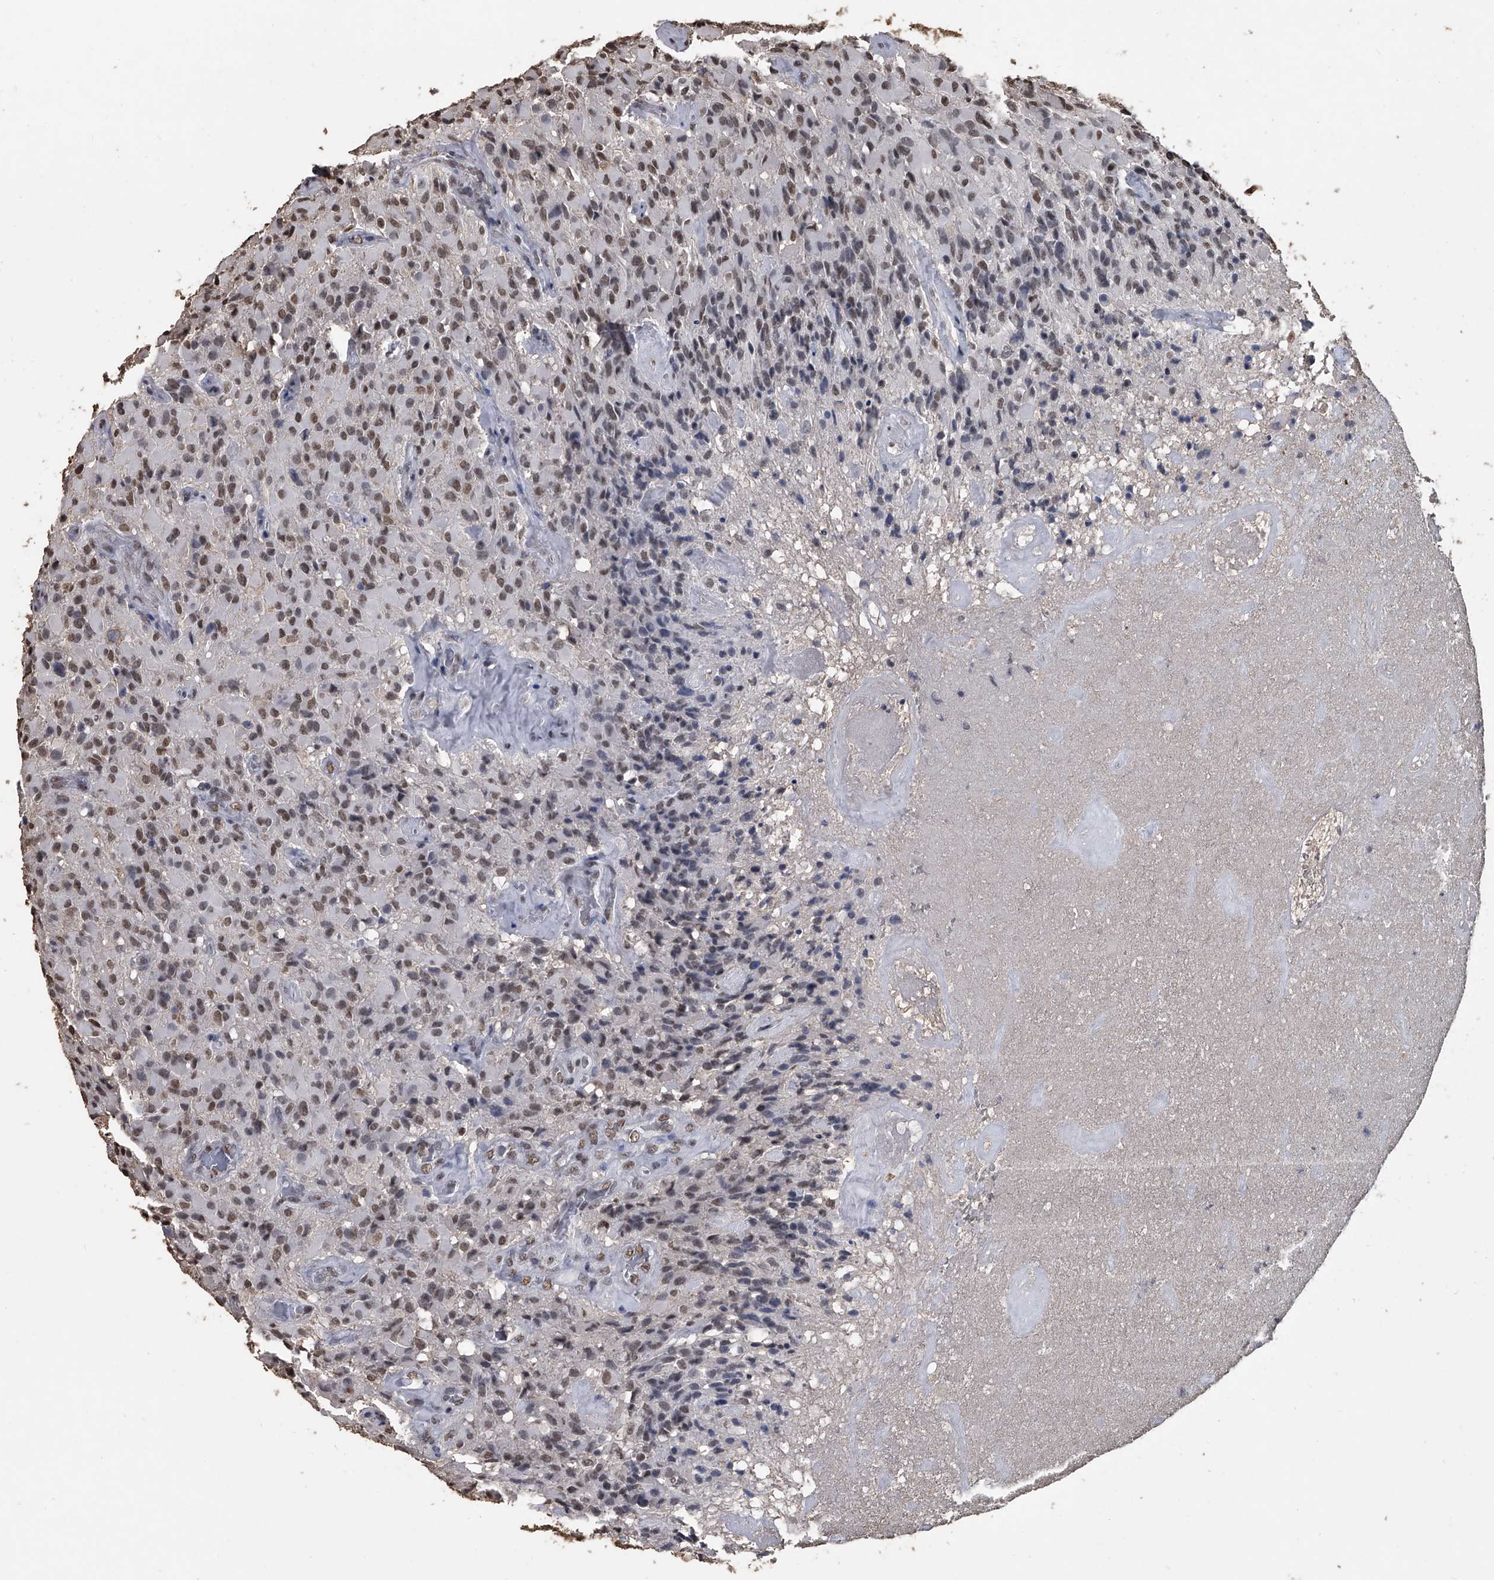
{"staining": {"intensity": "moderate", "quantity": ">75%", "location": "nuclear"}, "tissue": "glioma", "cell_type": "Tumor cells", "image_type": "cancer", "snomed": [{"axis": "morphology", "description": "Glioma, malignant, High grade"}, {"axis": "topography", "description": "Brain"}], "caption": "Glioma stained with DAB IHC demonstrates medium levels of moderate nuclear staining in about >75% of tumor cells. (Brightfield microscopy of DAB IHC at high magnification).", "gene": "MATR3", "patient": {"sex": "male", "age": 71}}